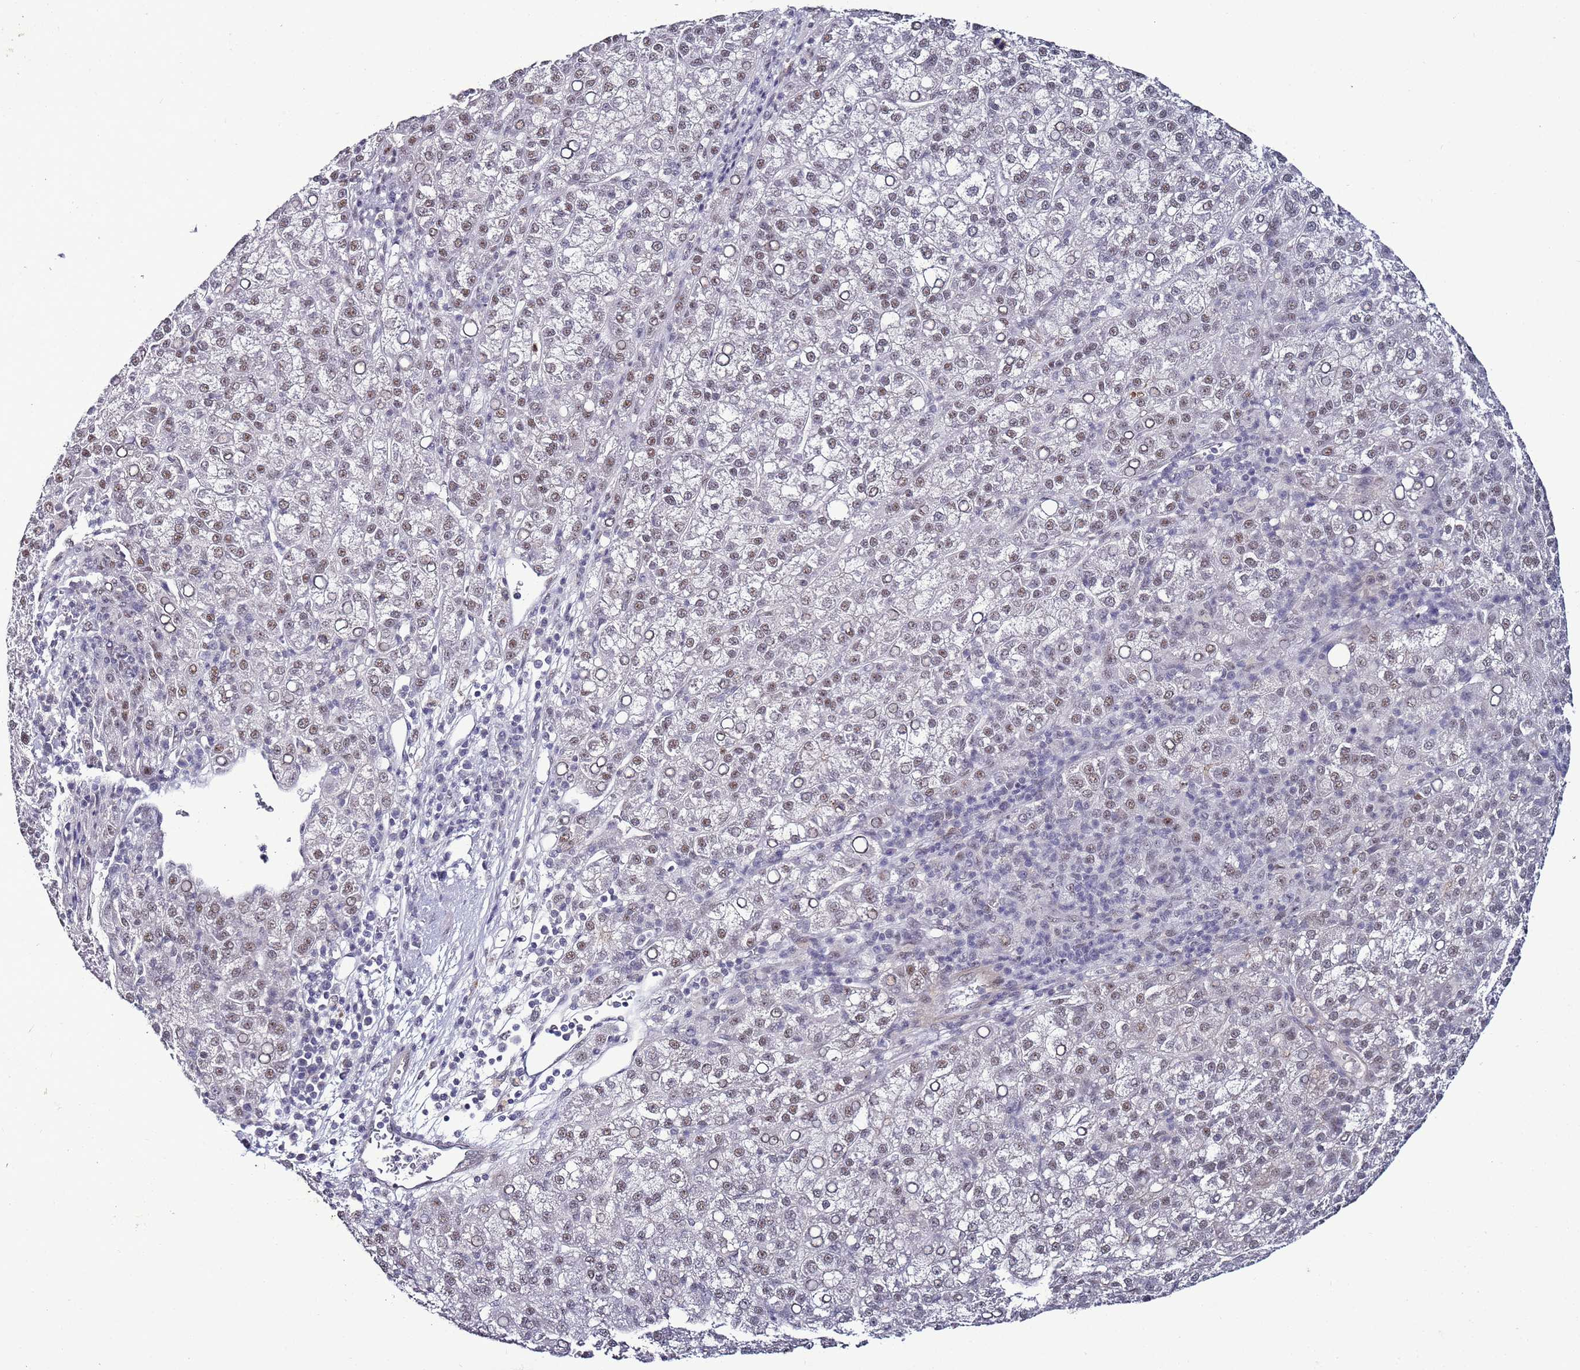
{"staining": {"intensity": "weak", "quantity": "25%-75%", "location": "nuclear"}, "tissue": "liver cancer", "cell_type": "Tumor cells", "image_type": "cancer", "snomed": [{"axis": "morphology", "description": "Carcinoma, Hepatocellular, NOS"}, {"axis": "topography", "description": "Liver"}], "caption": "Immunohistochemistry image of neoplastic tissue: liver cancer stained using IHC shows low levels of weak protein expression localized specifically in the nuclear of tumor cells, appearing as a nuclear brown color.", "gene": "PSMA7", "patient": {"sex": "female", "age": 58}}